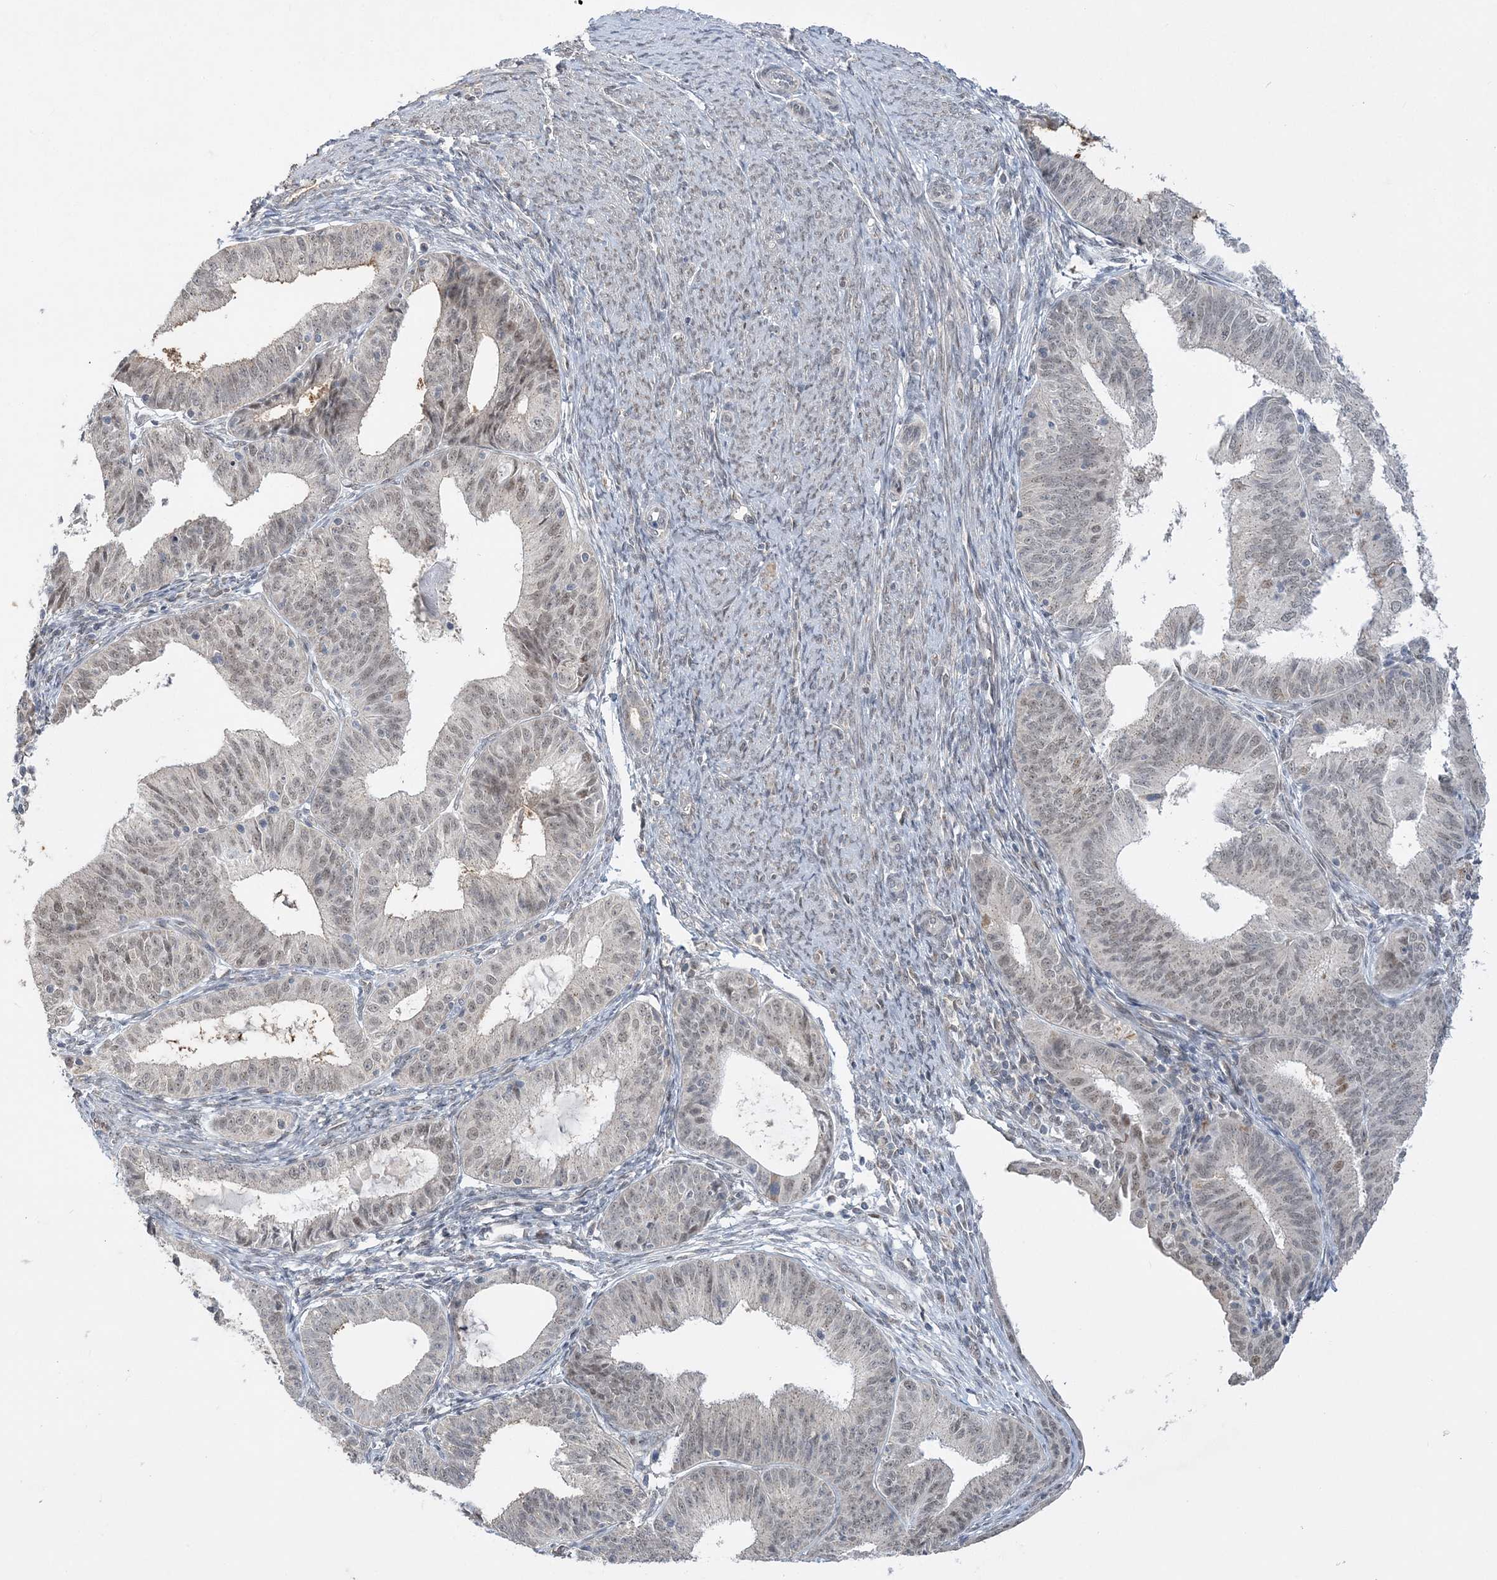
{"staining": {"intensity": "weak", "quantity": "<25%", "location": "nuclear"}, "tissue": "endometrial cancer", "cell_type": "Tumor cells", "image_type": "cancer", "snomed": [{"axis": "morphology", "description": "Adenocarcinoma, NOS"}, {"axis": "topography", "description": "Endometrium"}], "caption": "An IHC image of endometrial cancer (adenocarcinoma) is shown. There is no staining in tumor cells of endometrial cancer (adenocarcinoma).", "gene": "WAC", "patient": {"sex": "female", "age": 51}}